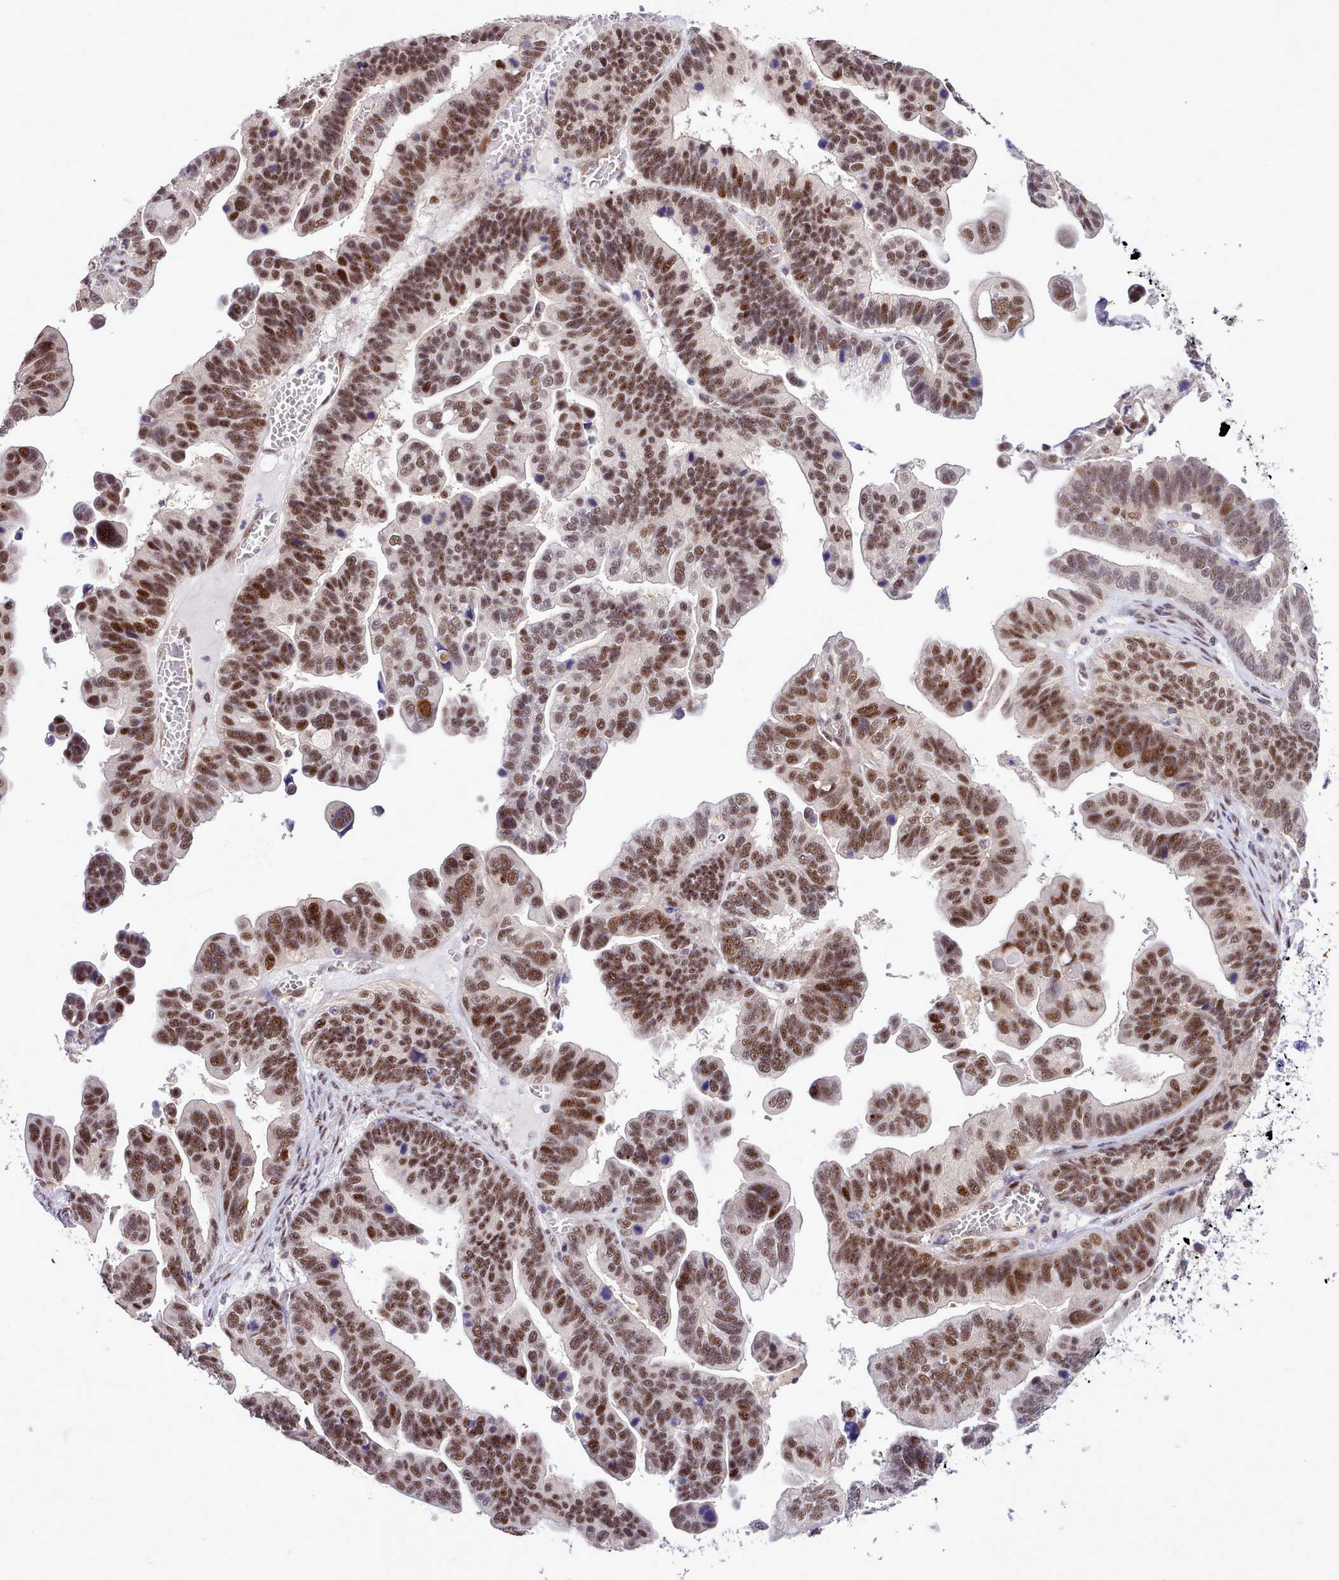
{"staining": {"intensity": "strong", "quantity": ">75%", "location": "nuclear"}, "tissue": "ovarian cancer", "cell_type": "Tumor cells", "image_type": "cancer", "snomed": [{"axis": "morphology", "description": "Cystadenocarcinoma, serous, NOS"}, {"axis": "topography", "description": "Ovary"}], "caption": "Ovarian cancer (serous cystadenocarcinoma) was stained to show a protein in brown. There is high levels of strong nuclear positivity in approximately >75% of tumor cells.", "gene": "HOXB7", "patient": {"sex": "female", "age": 56}}